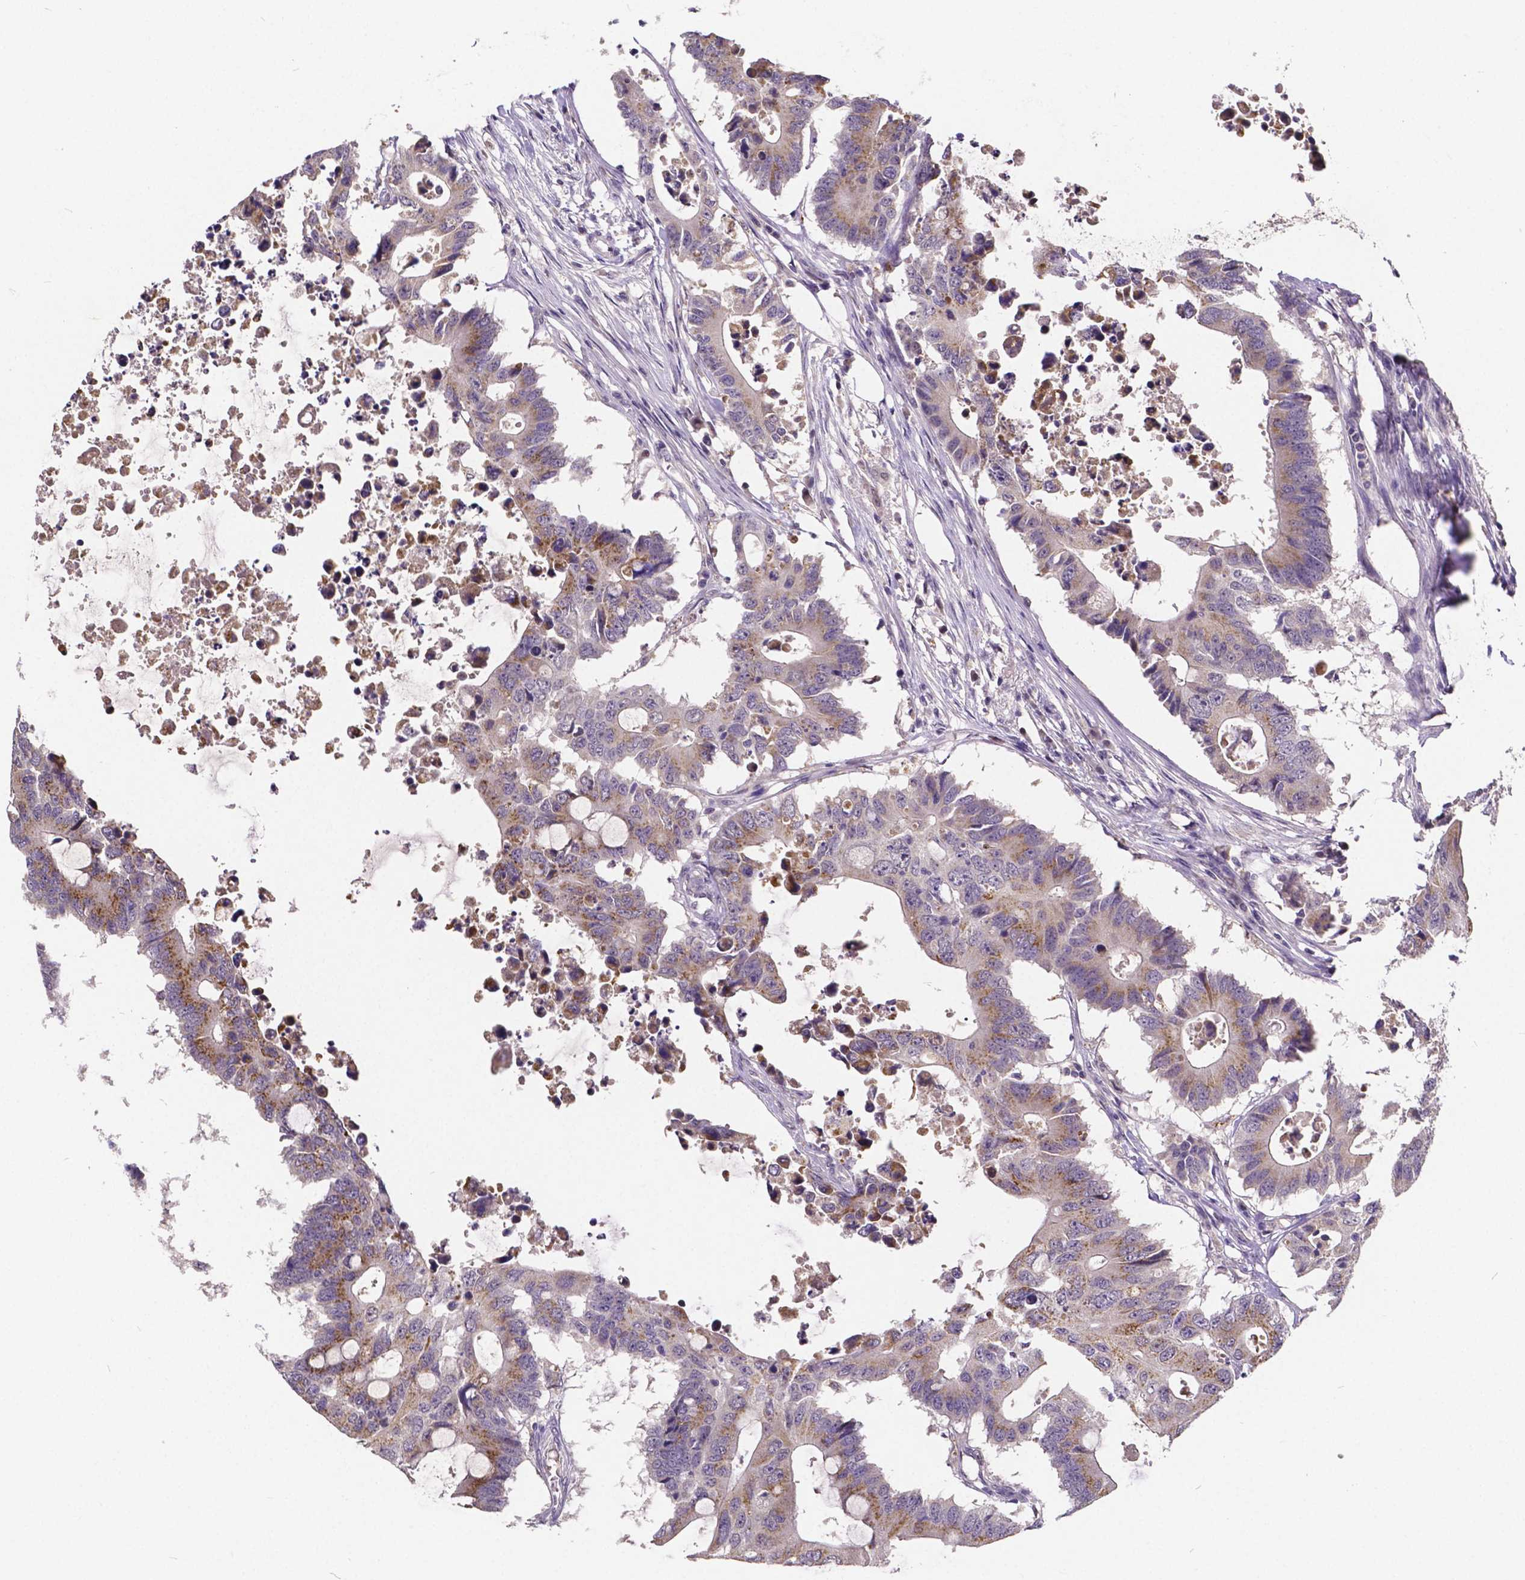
{"staining": {"intensity": "moderate", "quantity": ">75%", "location": "cytoplasmic/membranous"}, "tissue": "colorectal cancer", "cell_type": "Tumor cells", "image_type": "cancer", "snomed": [{"axis": "morphology", "description": "Adenocarcinoma, NOS"}, {"axis": "topography", "description": "Colon"}], "caption": "Protein analysis of colorectal cancer (adenocarcinoma) tissue exhibits moderate cytoplasmic/membranous positivity in approximately >75% of tumor cells.", "gene": "CTNNA2", "patient": {"sex": "male", "age": 71}}